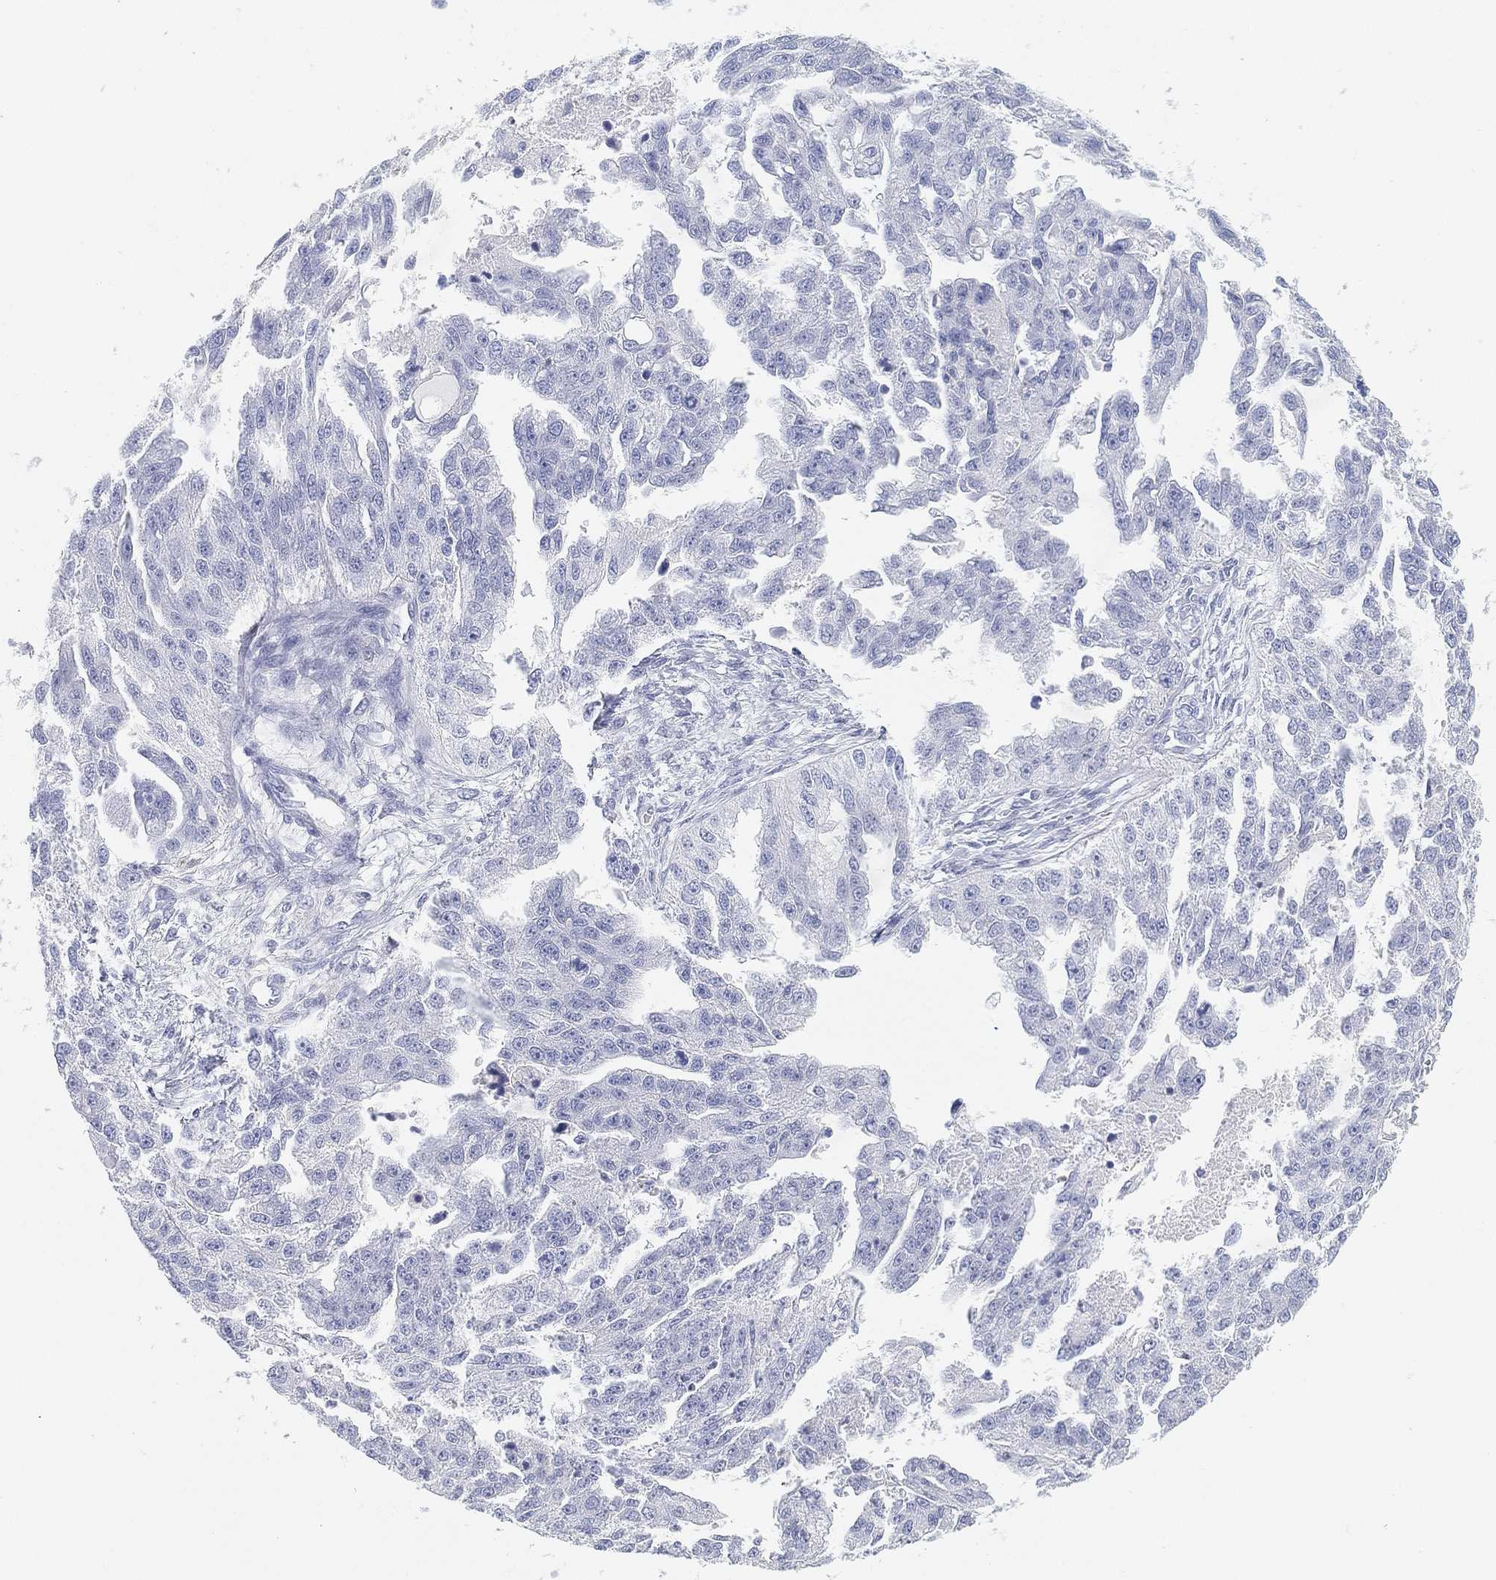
{"staining": {"intensity": "negative", "quantity": "none", "location": "none"}, "tissue": "ovarian cancer", "cell_type": "Tumor cells", "image_type": "cancer", "snomed": [{"axis": "morphology", "description": "Cystadenocarcinoma, serous, NOS"}, {"axis": "topography", "description": "Ovary"}], "caption": "Tumor cells show no significant protein staining in ovarian cancer (serous cystadenocarcinoma). The staining was performed using DAB (3,3'-diaminobenzidine) to visualize the protein expression in brown, while the nuclei were stained in blue with hematoxylin (Magnification: 20x).", "gene": "GPR61", "patient": {"sex": "female", "age": 58}}